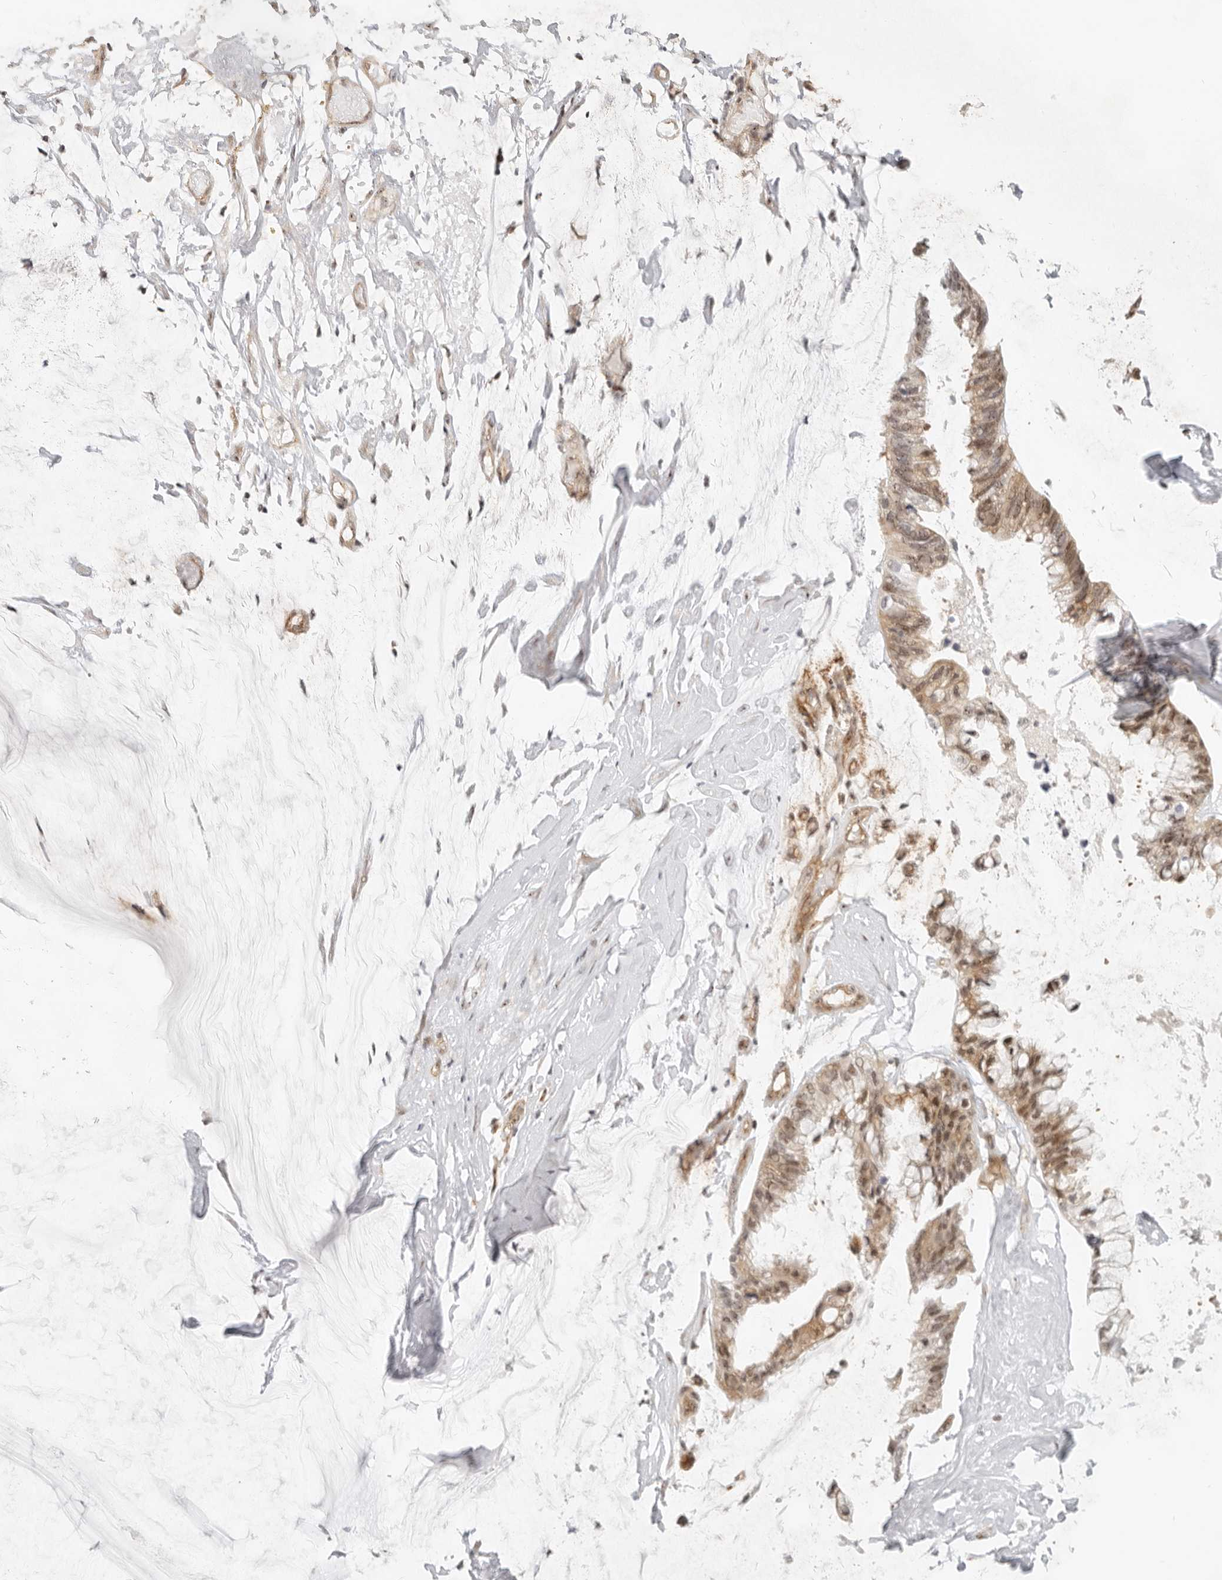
{"staining": {"intensity": "moderate", "quantity": ">75%", "location": "cytoplasmic/membranous,nuclear"}, "tissue": "ovarian cancer", "cell_type": "Tumor cells", "image_type": "cancer", "snomed": [{"axis": "morphology", "description": "Cystadenocarcinoma, mucinous, NOS"}, {"axis": "topography", "description": "Ovary"}], "caption": "Human ovarian cancer stained with a brown dye exhibits moderate cytoplasmic/membranous and nuclear positive positivity in approximately >75% of tumor cells.", "gene": "BAP1", "patient": {"sex": "female", "age": 39}}